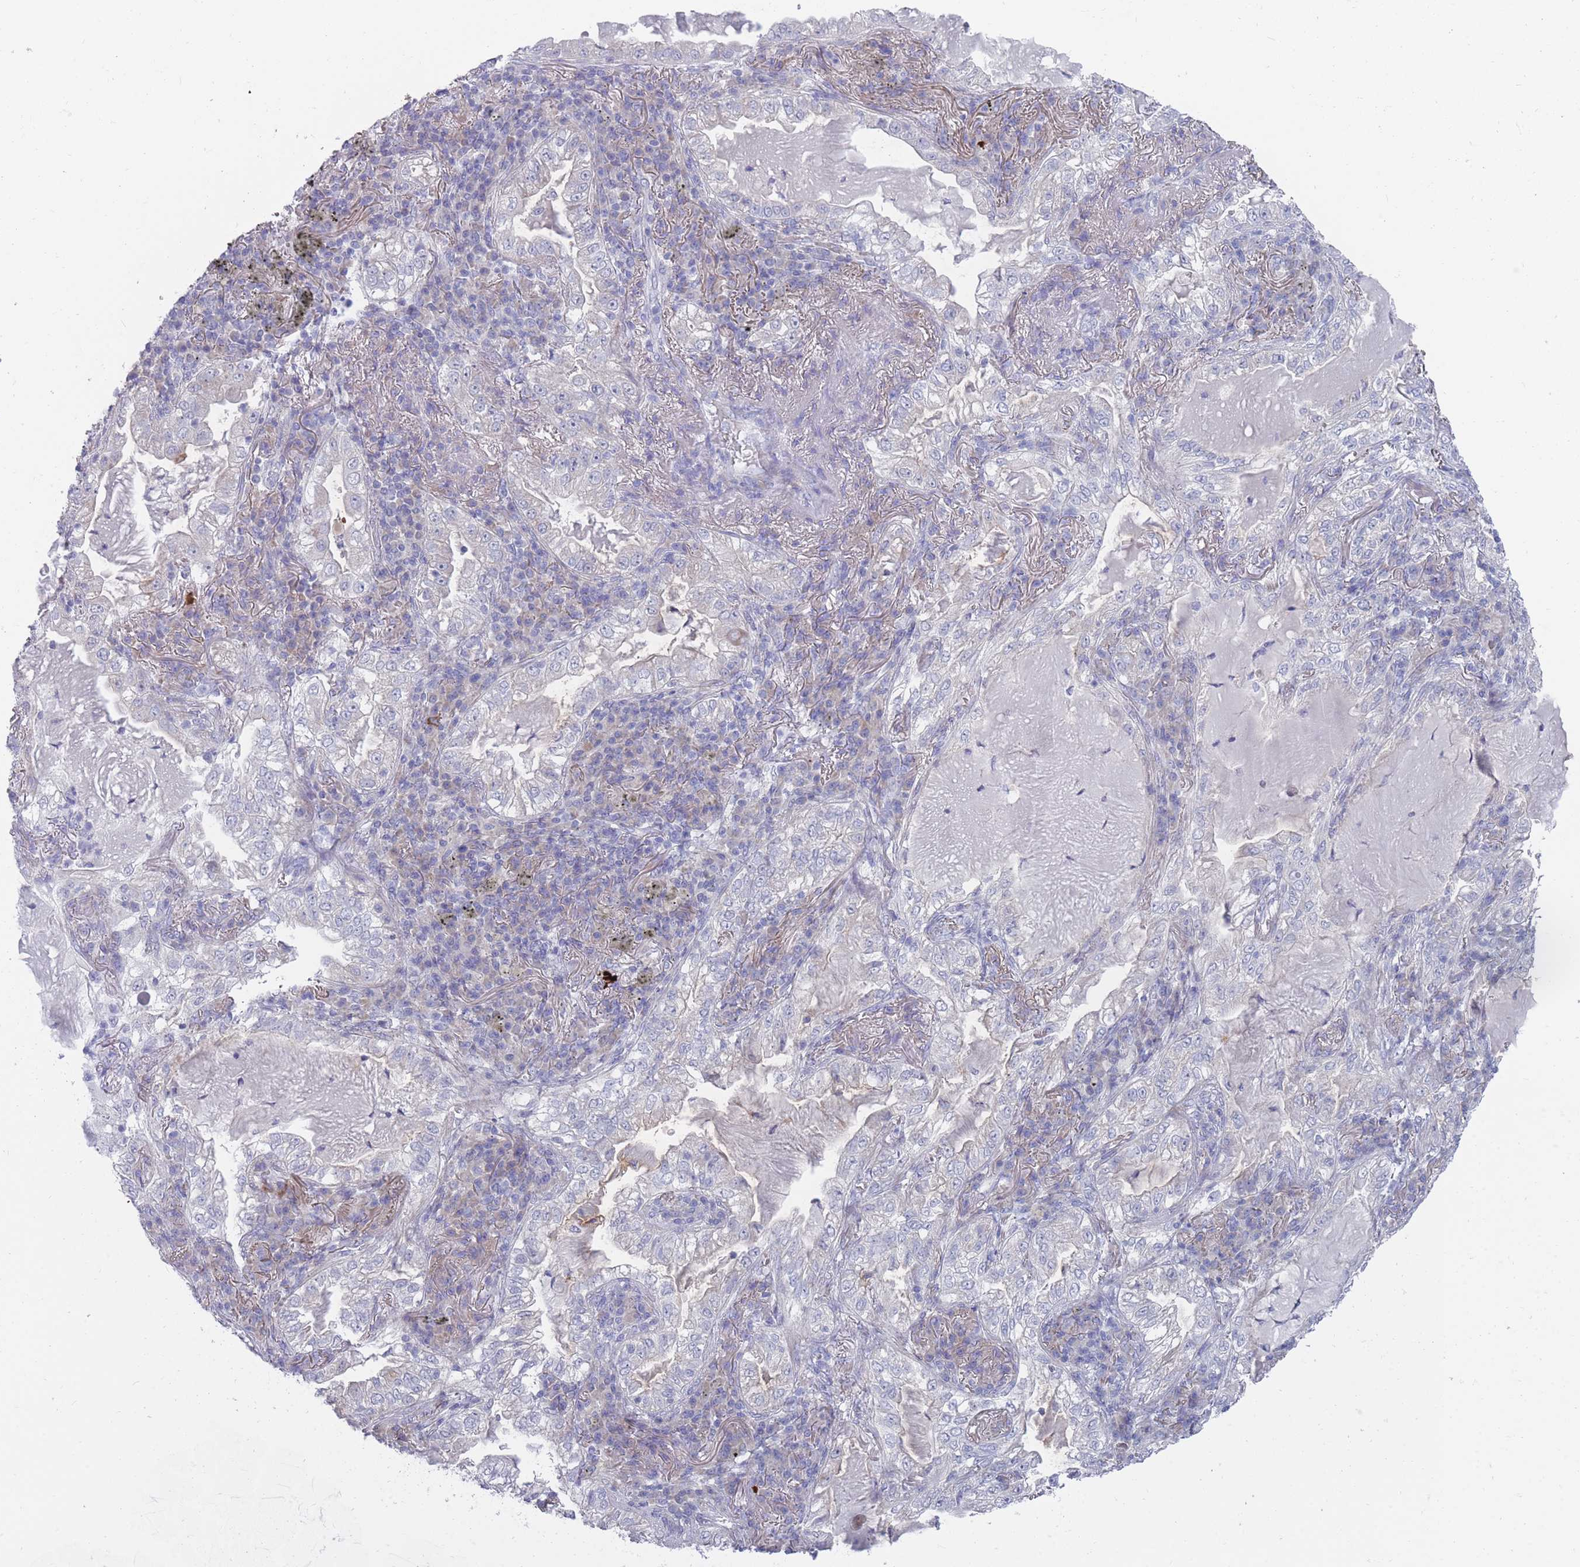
{"staining": {"intensity": "negative", "quantity": "none", "location": "none"}, "tissue": "lung cancer", "cell_type": "Tumor cells", "image_type": "cancer", "snomed": [{"axis": "morphology", "description": "Adenocarcinoma, NOS"}, {"axis": "topography", "description": "Lung"}], "caption": "This is an IHC micrograph of lung cancer. There is no staining in tumor cells.", "gene": "PIGU", "patient": {"sex": "female", "age": 73}}